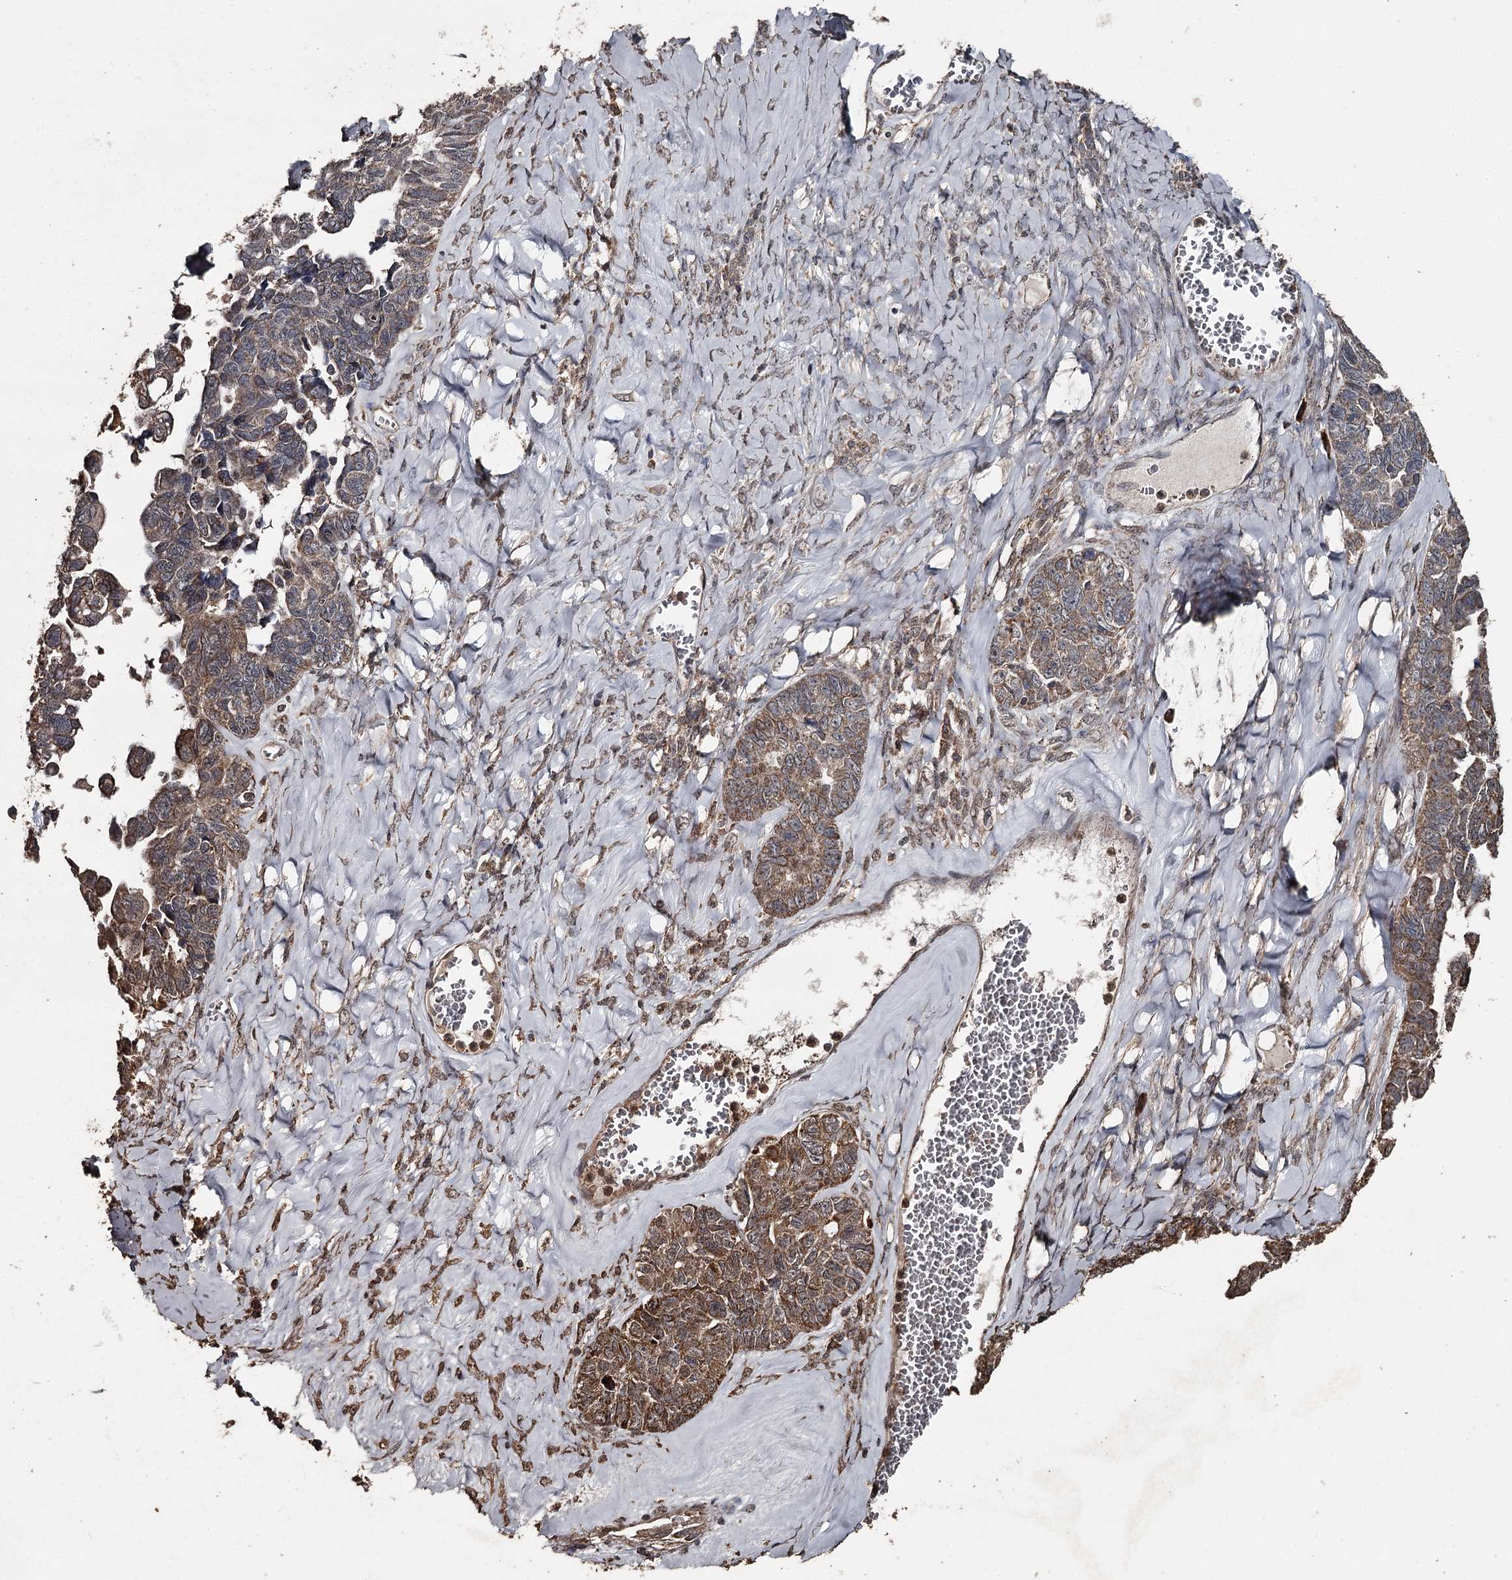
{"staining": {"intensity": "moderate", "quantity": ">75%", "location": "cytoplasmic/membranous"}, "tissue": "ovarian cancer", "cell_type": "Tumor cells", "image_type": "cancer", "snomed": [{"axis": "morphology", "description": "Cystadenocarcinoma, serous, NOS"}, {"axis": "topography", "description": "Ovary"}], "caption": "A histopathology image of serous cystadenocarcinoma (ovarian) stained for a protein shows moderate cytoplasmic/membranous brown staining in tumor cells. Using DAB (3,3'-diaminobenzidine) (brown) and hematoxylin (blue) stains, captured at high magnification using brightfield microscopy.", "gene": "WIPI1", "patient": {"sex": "female", "age": 79}}